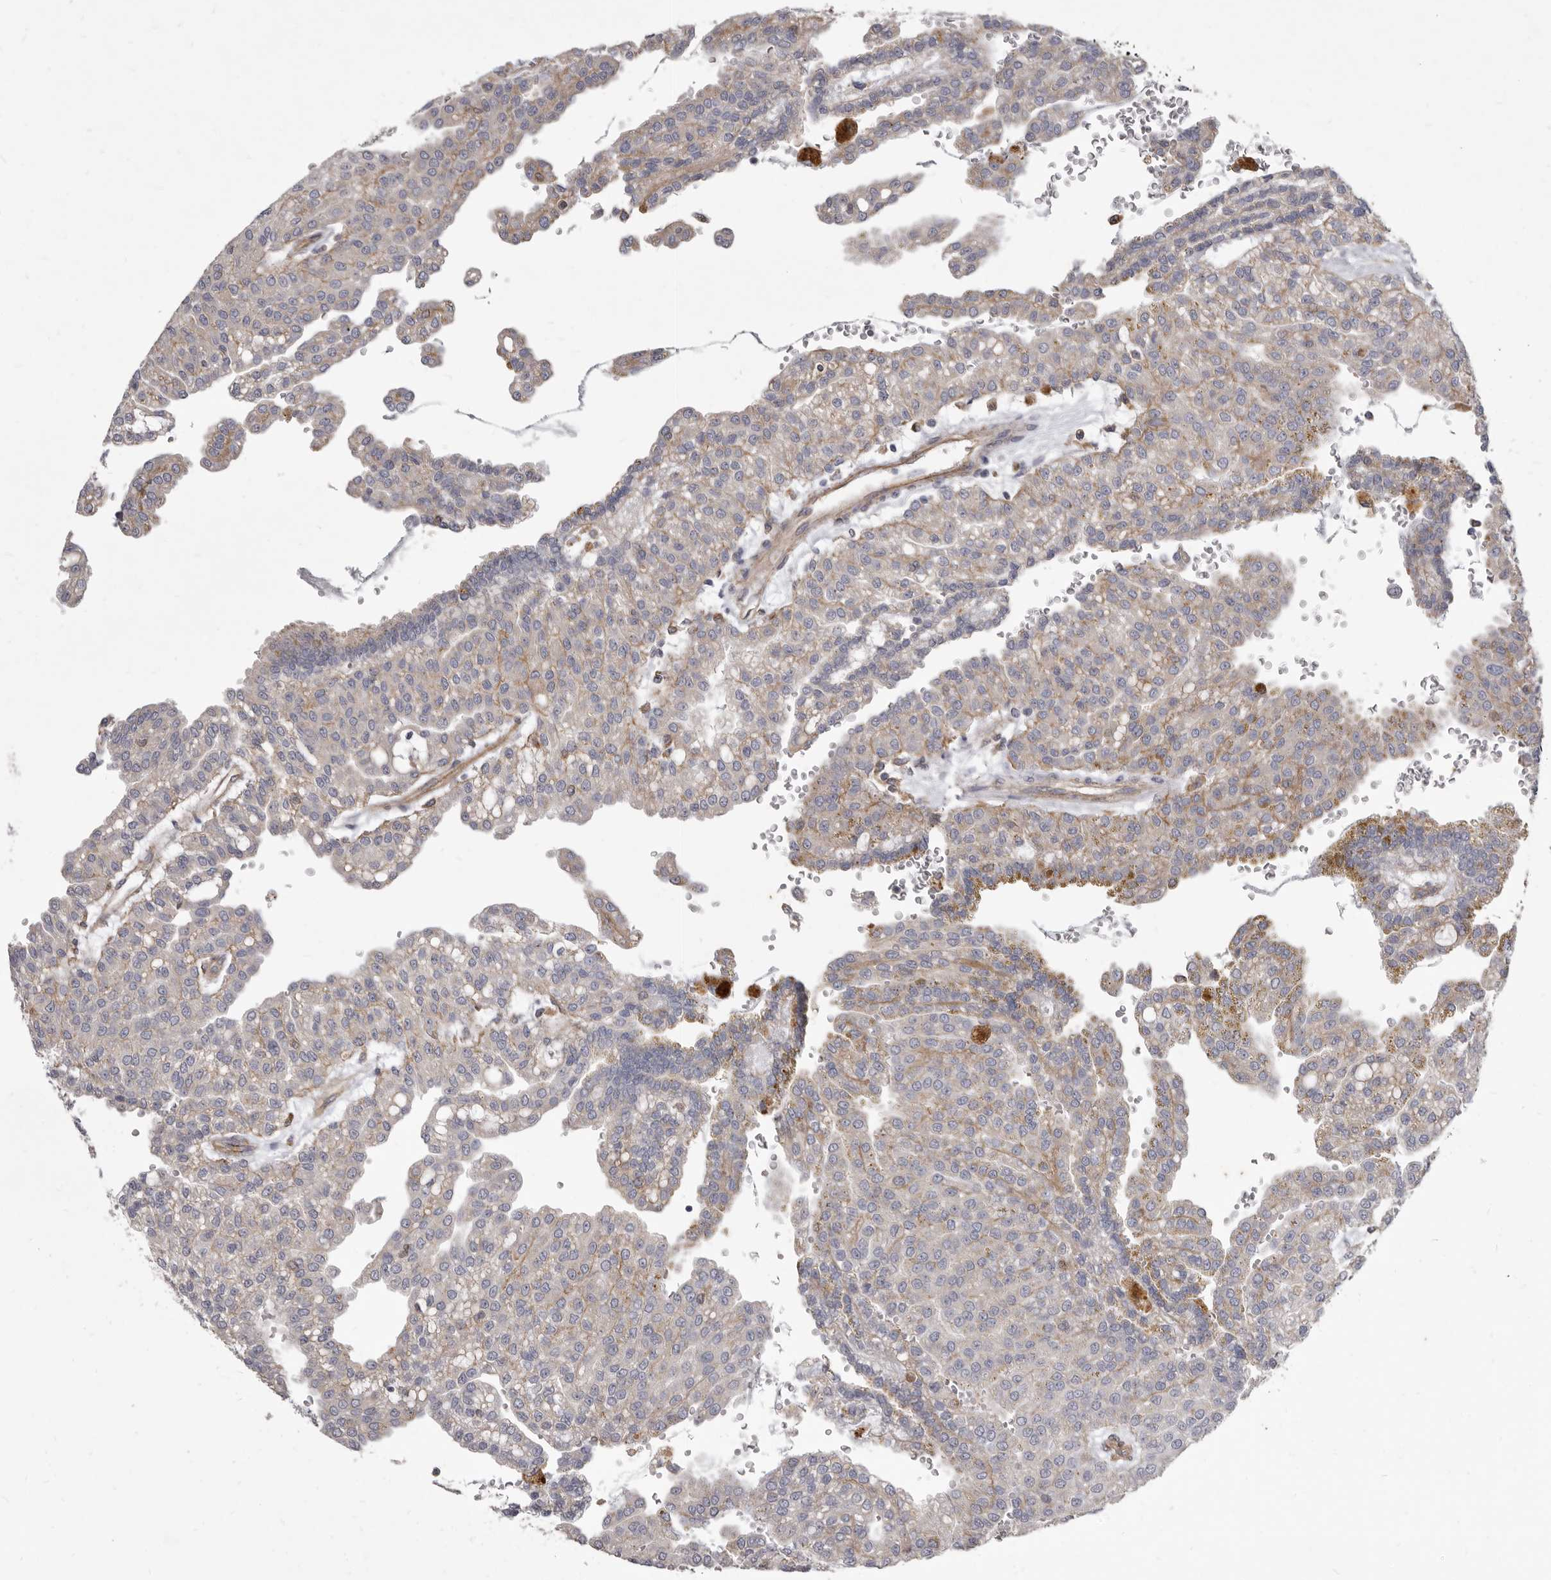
{"staining": {"intensity": "negative", "quantity": "none", "location": "none"}, "tissue": "renal cancer", "cell_type": "Tumor cells", "image_type": "cancer", "snomed": [{"axis": "morphology", "description": "Adenocarcinoma, NOS"}, {"axis": "topography", "description": "Kidney"}], "caption": "Renal adenocarcinoma was stained to show a protein in brown. There is no significant positivity in tumor cells.", "gene": "P2RX6", "patient": {"sex": "male", "age": 63}}